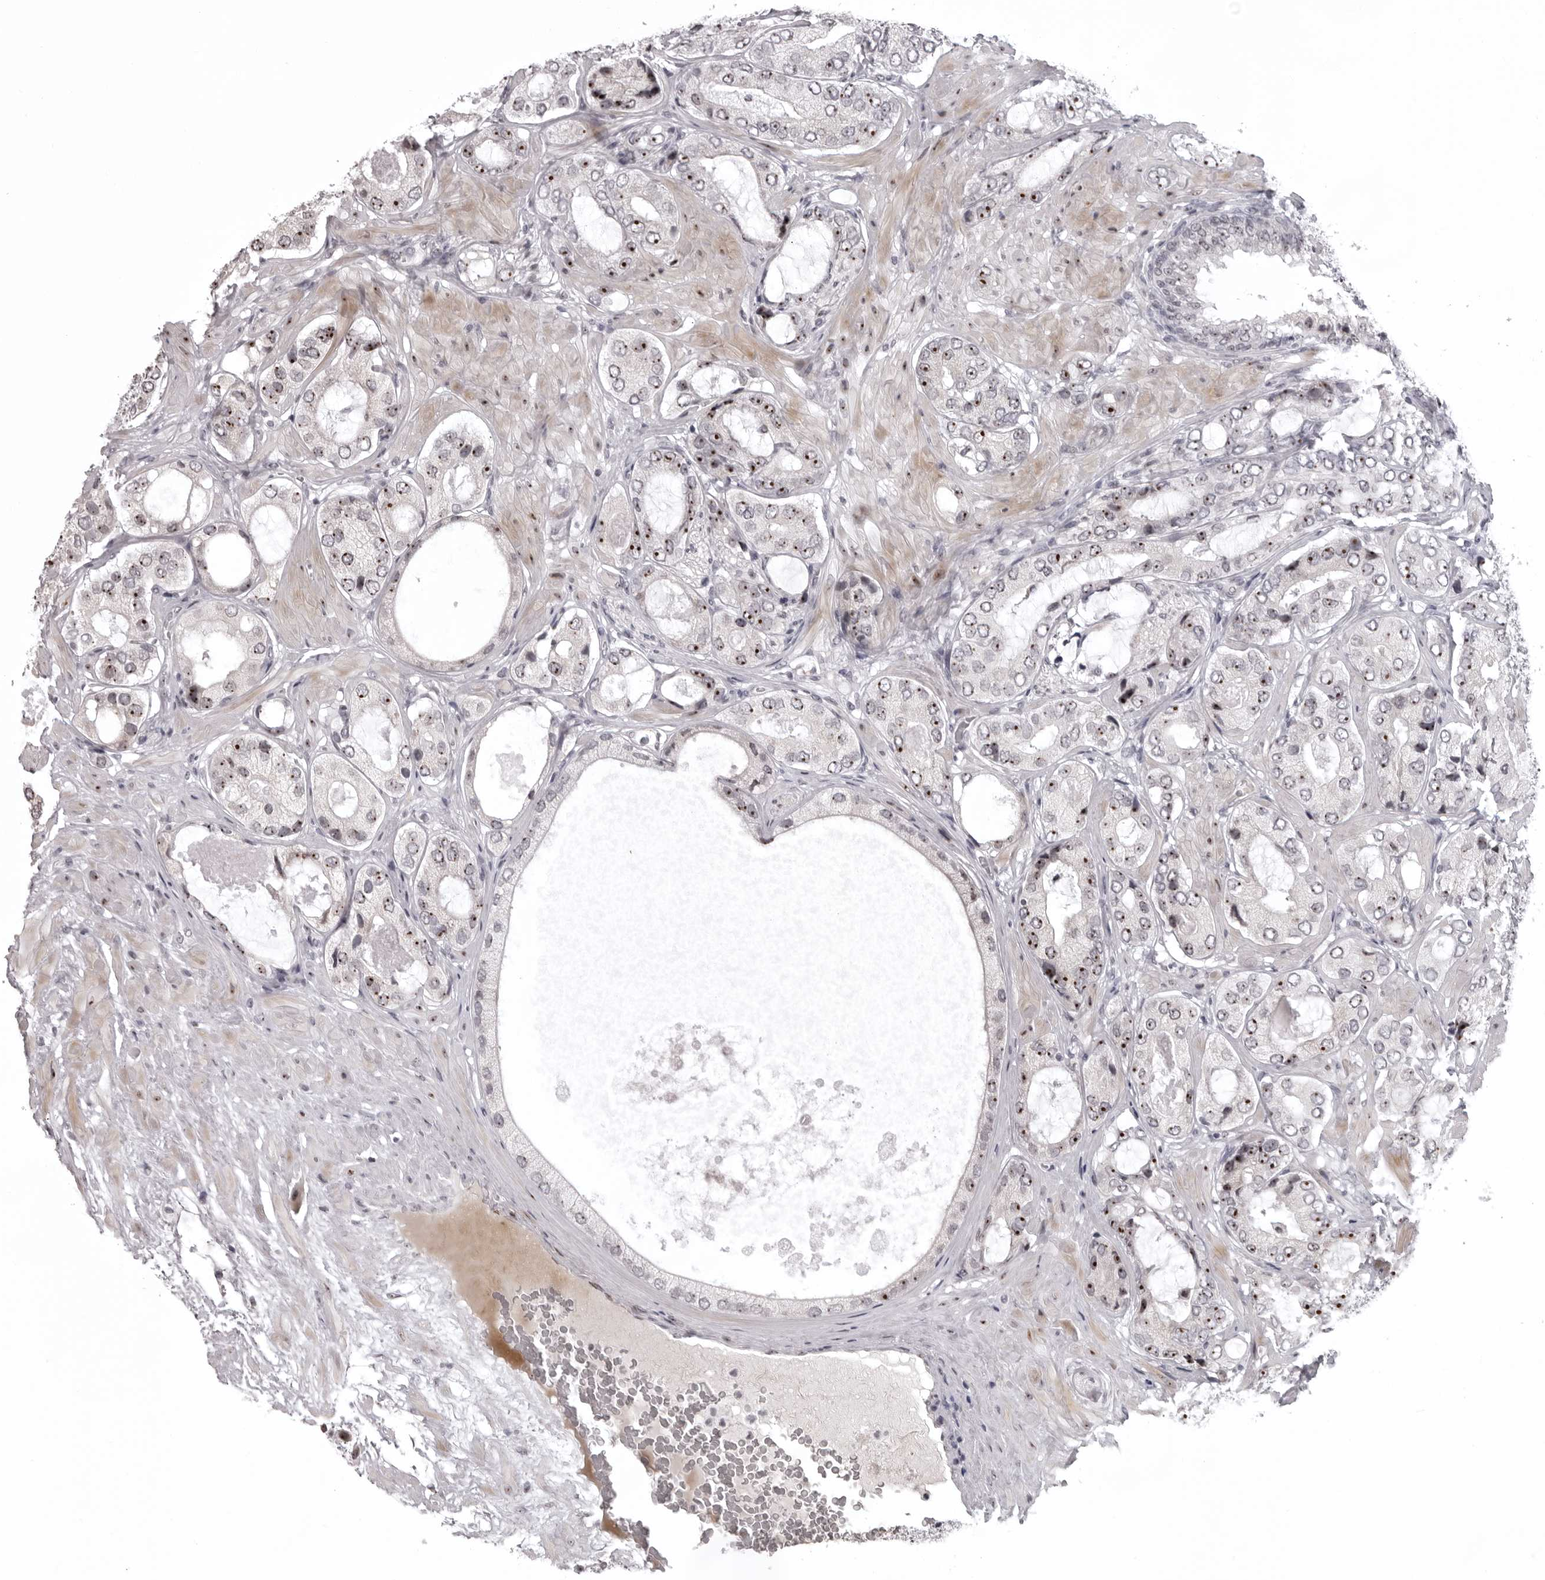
{"staining": {"intensity": "strong", "quantity": "25%-75%", "location": "nuclear"}, "tissue": "prostate cancer", "cell_type": "Tumor cells", "image_type": "cancer", "snomed": [{"axis": "morphology", "description": "Adenocarcinoma, High grade"}, {"axis": "topography", "description": "Prostate"}], "caption": "The immunohistochemical stain shows strong nuclear positivity in tumor cells of prostate high-grade adenocarcinoma tissue.", "gene": "HELZ", "patient": {"sex": "male", "age": 59}}